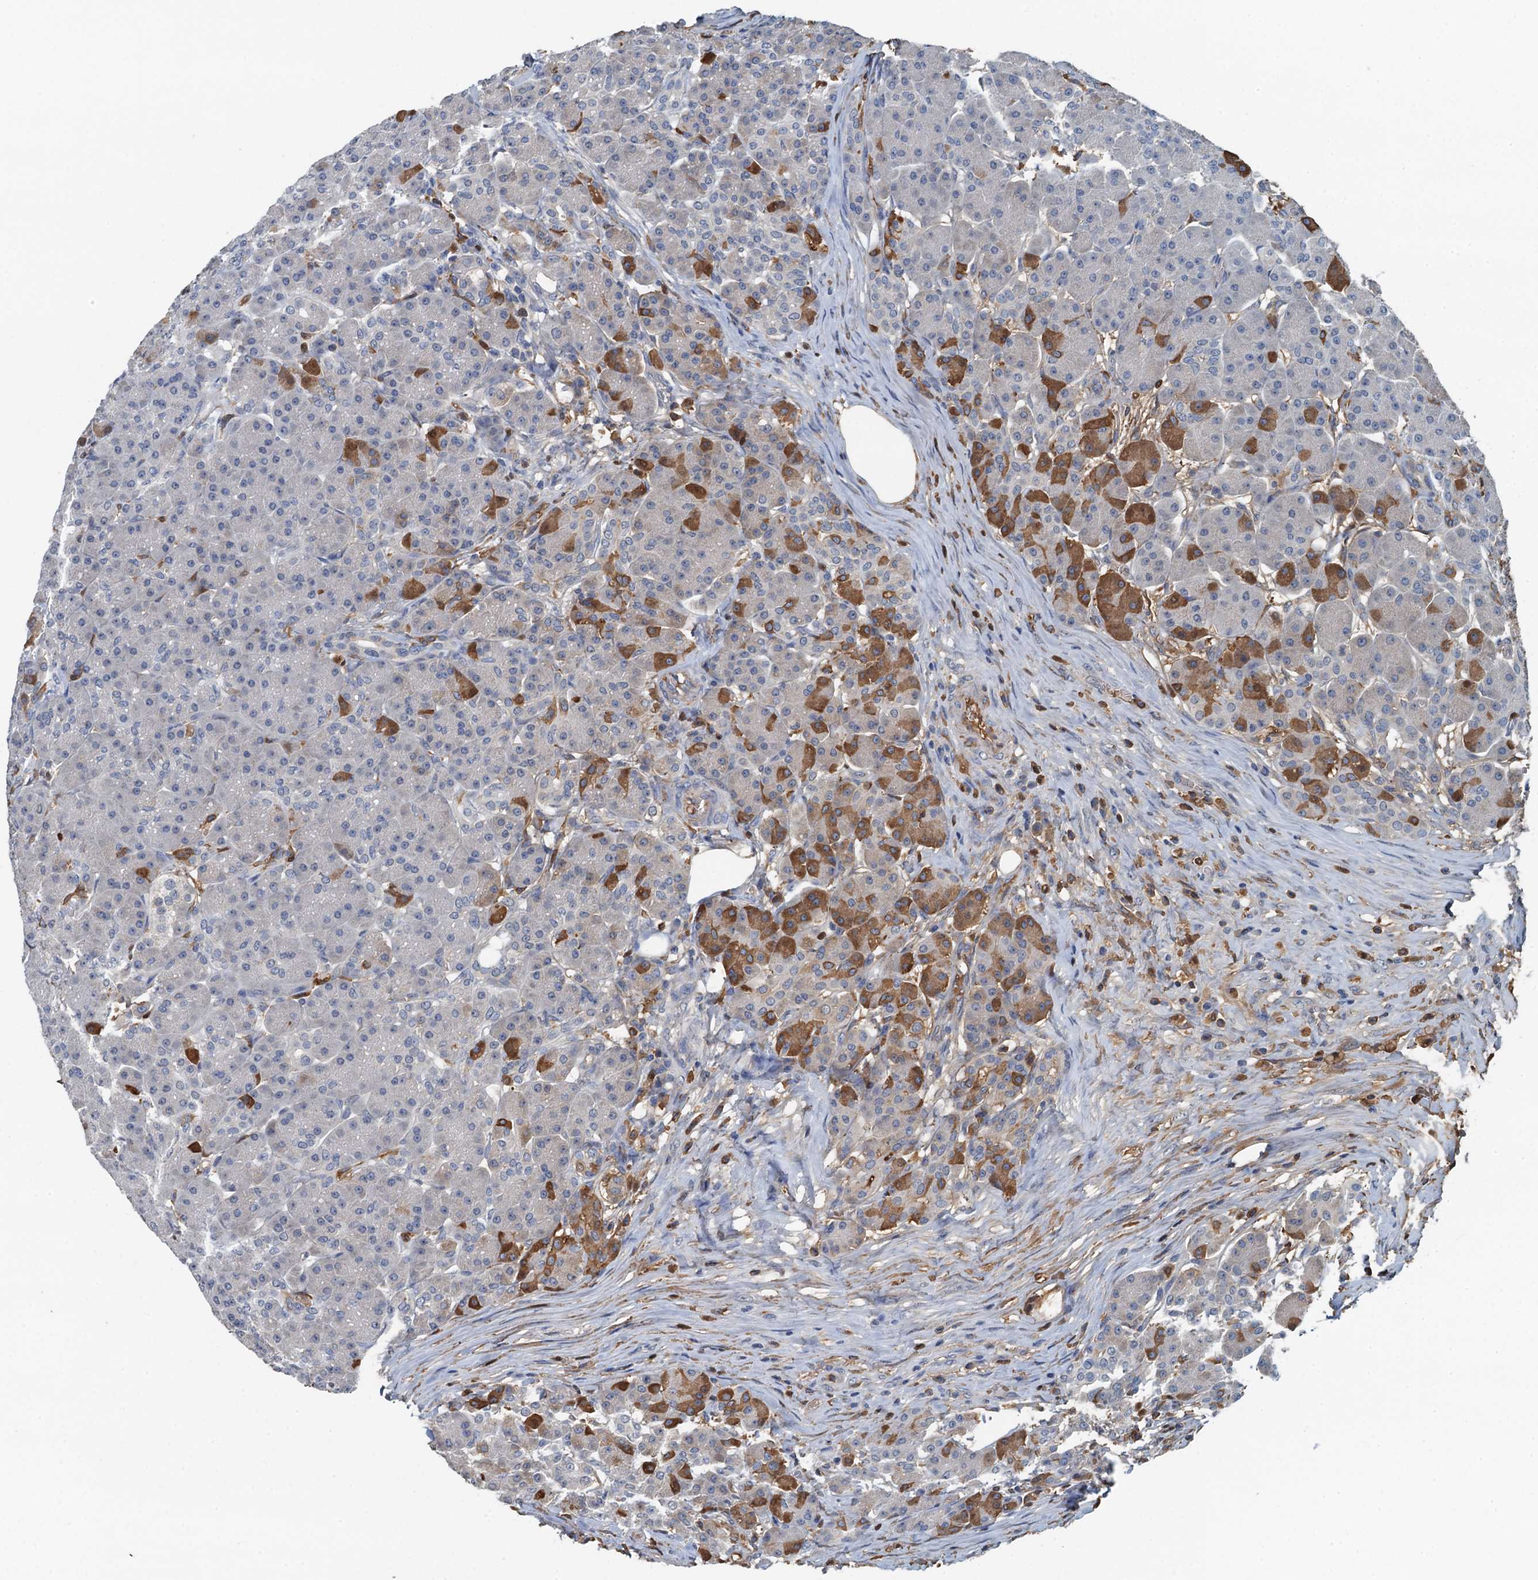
{"staining": {"intensity": "strong", "quantity": "<25%", "location": "cytoplasmic/membranous"}, "tissue": "pancreas", "cell_type": "Exocrine glandular cells", "image_type": "normal", "snomed": [{"axis": "morphology", "description": "Normal tissue, NOS"}, {"axis": "topography", "description": "Pancreas"}], "caption": "The photomicrograph exhibits staining of unremarkable pancreas, revealing strong cytoplasmic/membranous protein expression (brown color) within exocrine glandular cells.", "gene": "LSM14B", "patient": {"sex": "male", "age": 63}}